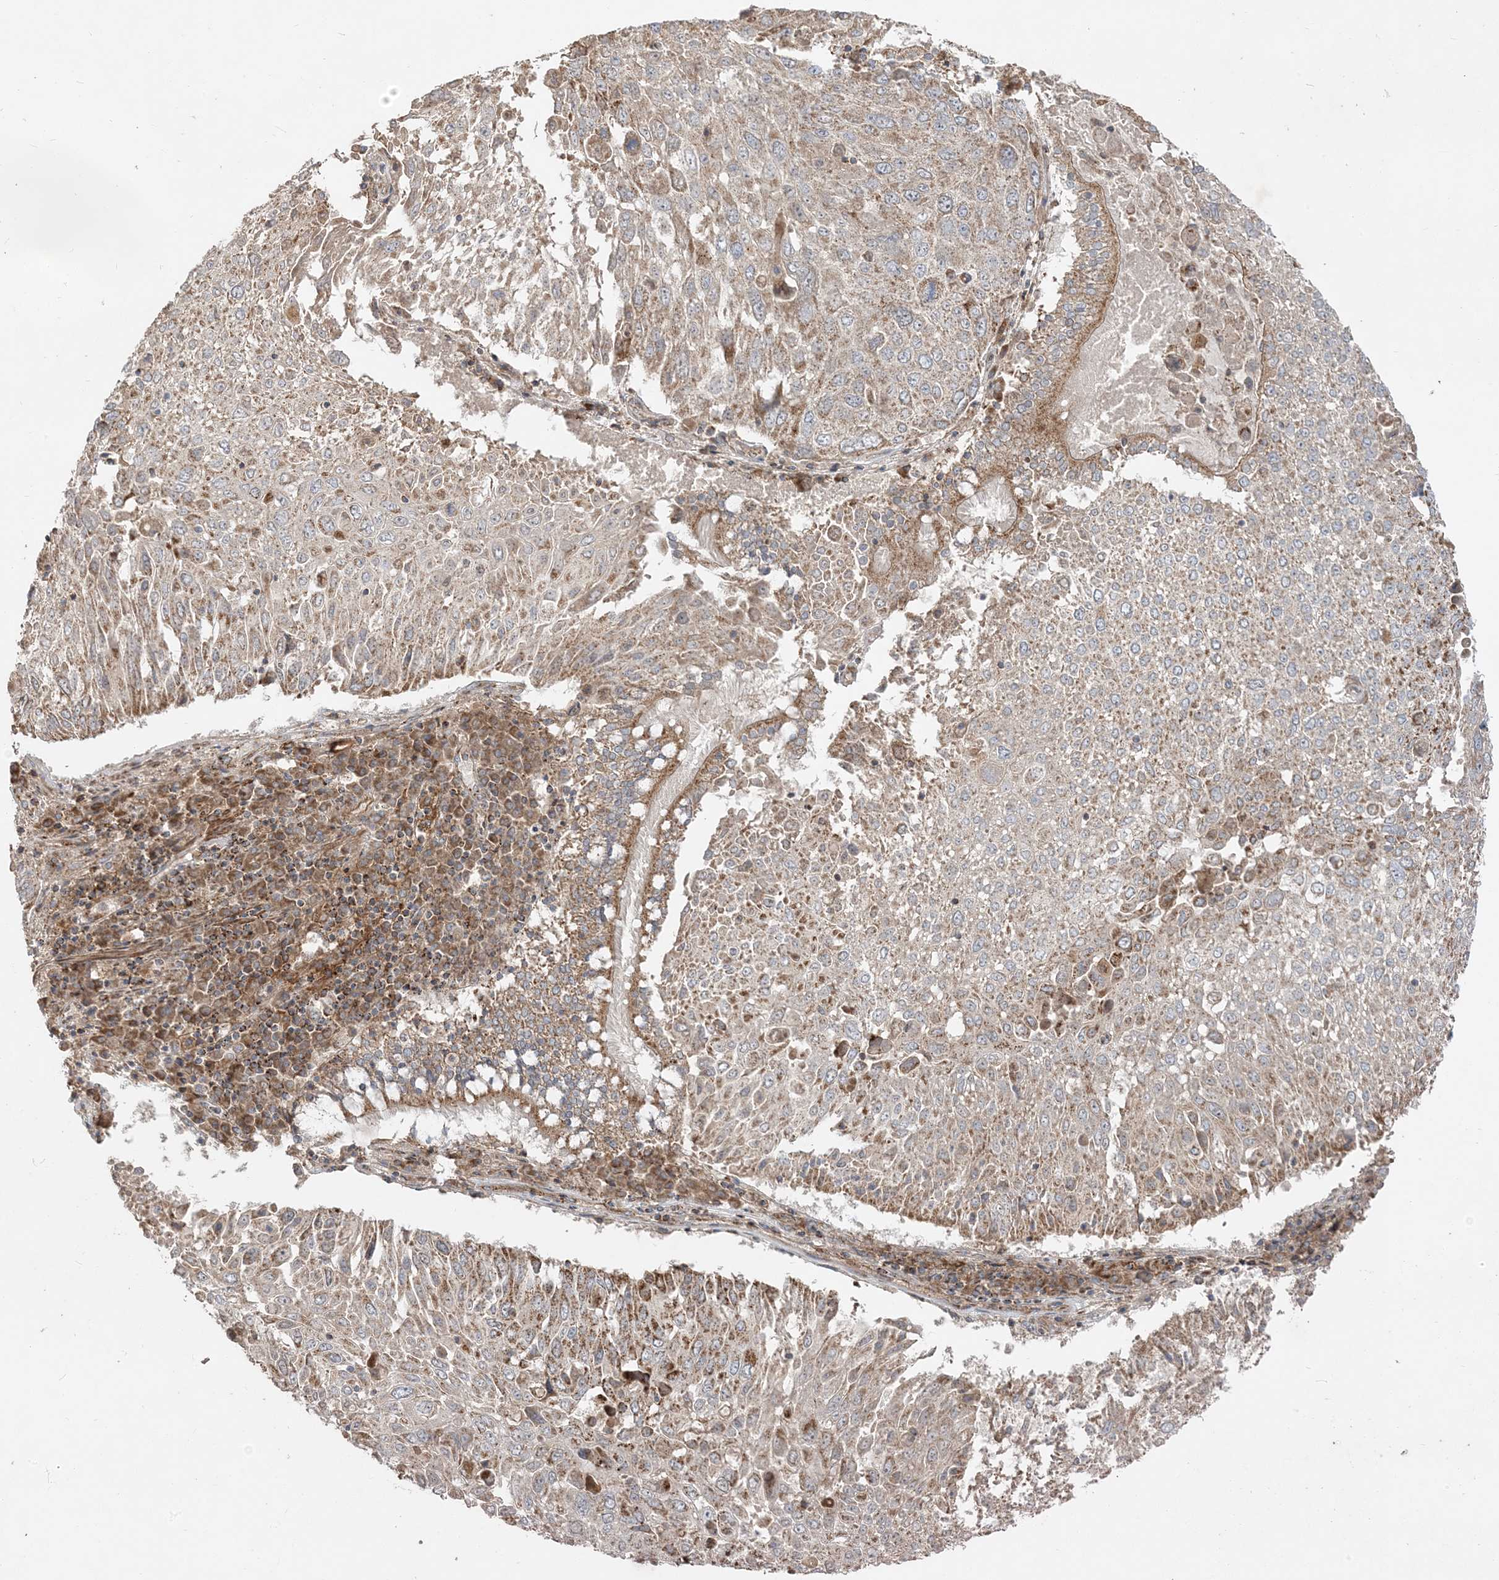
{"staining": {"intensity": "moderate", "quantity": ">75%", "location": "cytoplasmic/membranous"}, "tissue": "lung cancer", "cell_type": "Tumor cells", "image_type": "cancer", "snomed": [{"axis": "morphology", "description": "Squamous cell carcinoma, NOS"}, {"axis": "topography", "description": "Lung"}], "caption": "Lung cancer (squamous cell carcinoma) stained for a protein (brown) exhibits moderate cytoplasmic/membranous positive staining in about >75% of tumor cells.", "gene": "AARS2", "patient": {"sex": "male", "age": 65}}